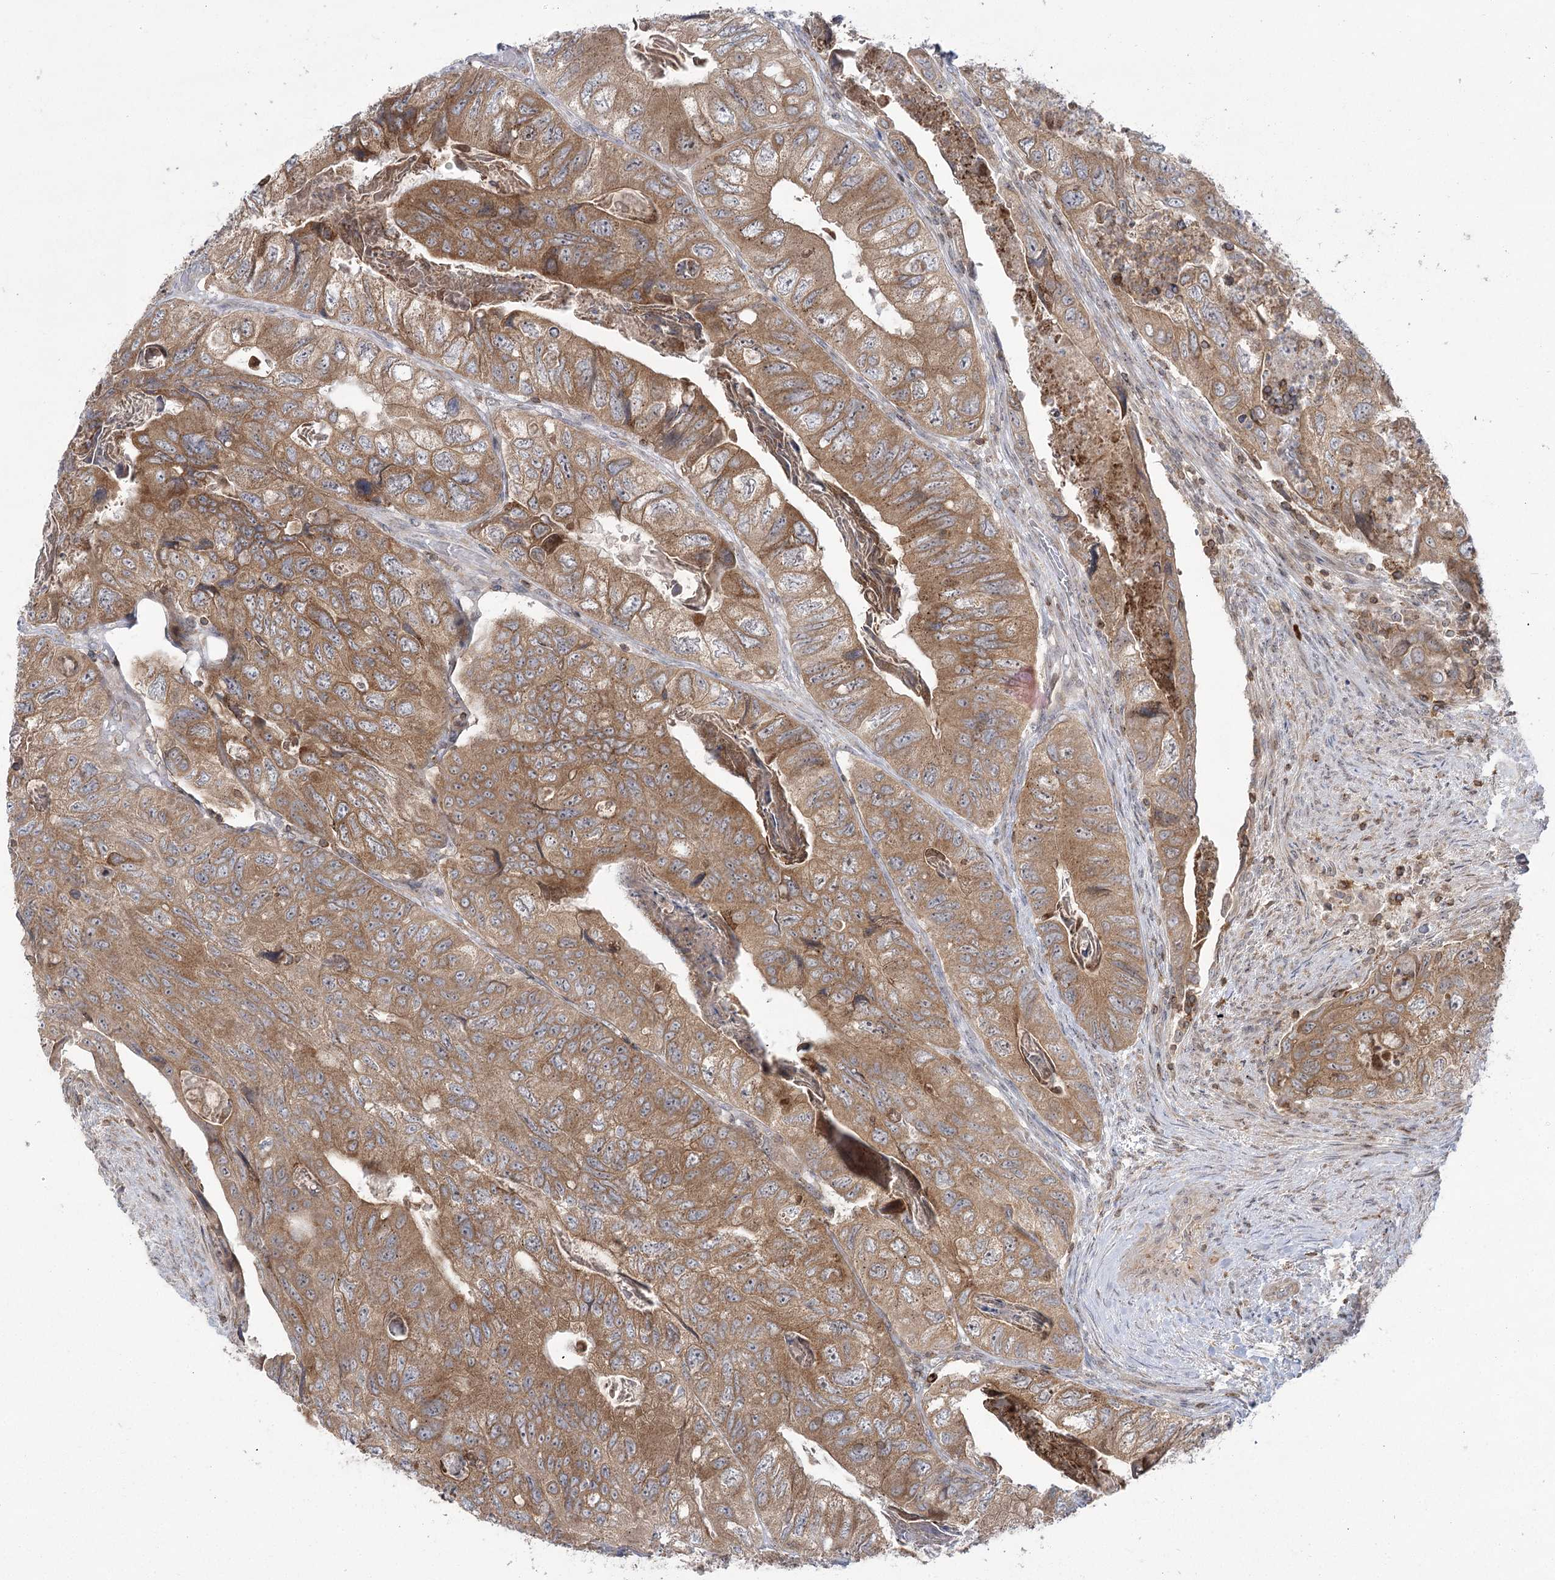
{"staining": {"intensity": "moderate", "quantity": ">75%", "location": "cytoplasmic/membranous"}, "tissue": "colorectal cancer", "cell_type": "Tumor cells", "image_type": "cancer", "snomed": [{"axis": "morphology", "description": "Adenocarcinoma, NOS"}, {"axis": "topography", "description": "Rectum"}], "caption": "High-power microscopy captured an immunohistochemistry (IHC) micrograph of adenocarcinoma (colorectal), revealing moderate cytoplasmic/membranous staining in approximately >75% of tumor cells.", "gene": "SYTL1", "patient": {"sex": "male", "age": 63}}